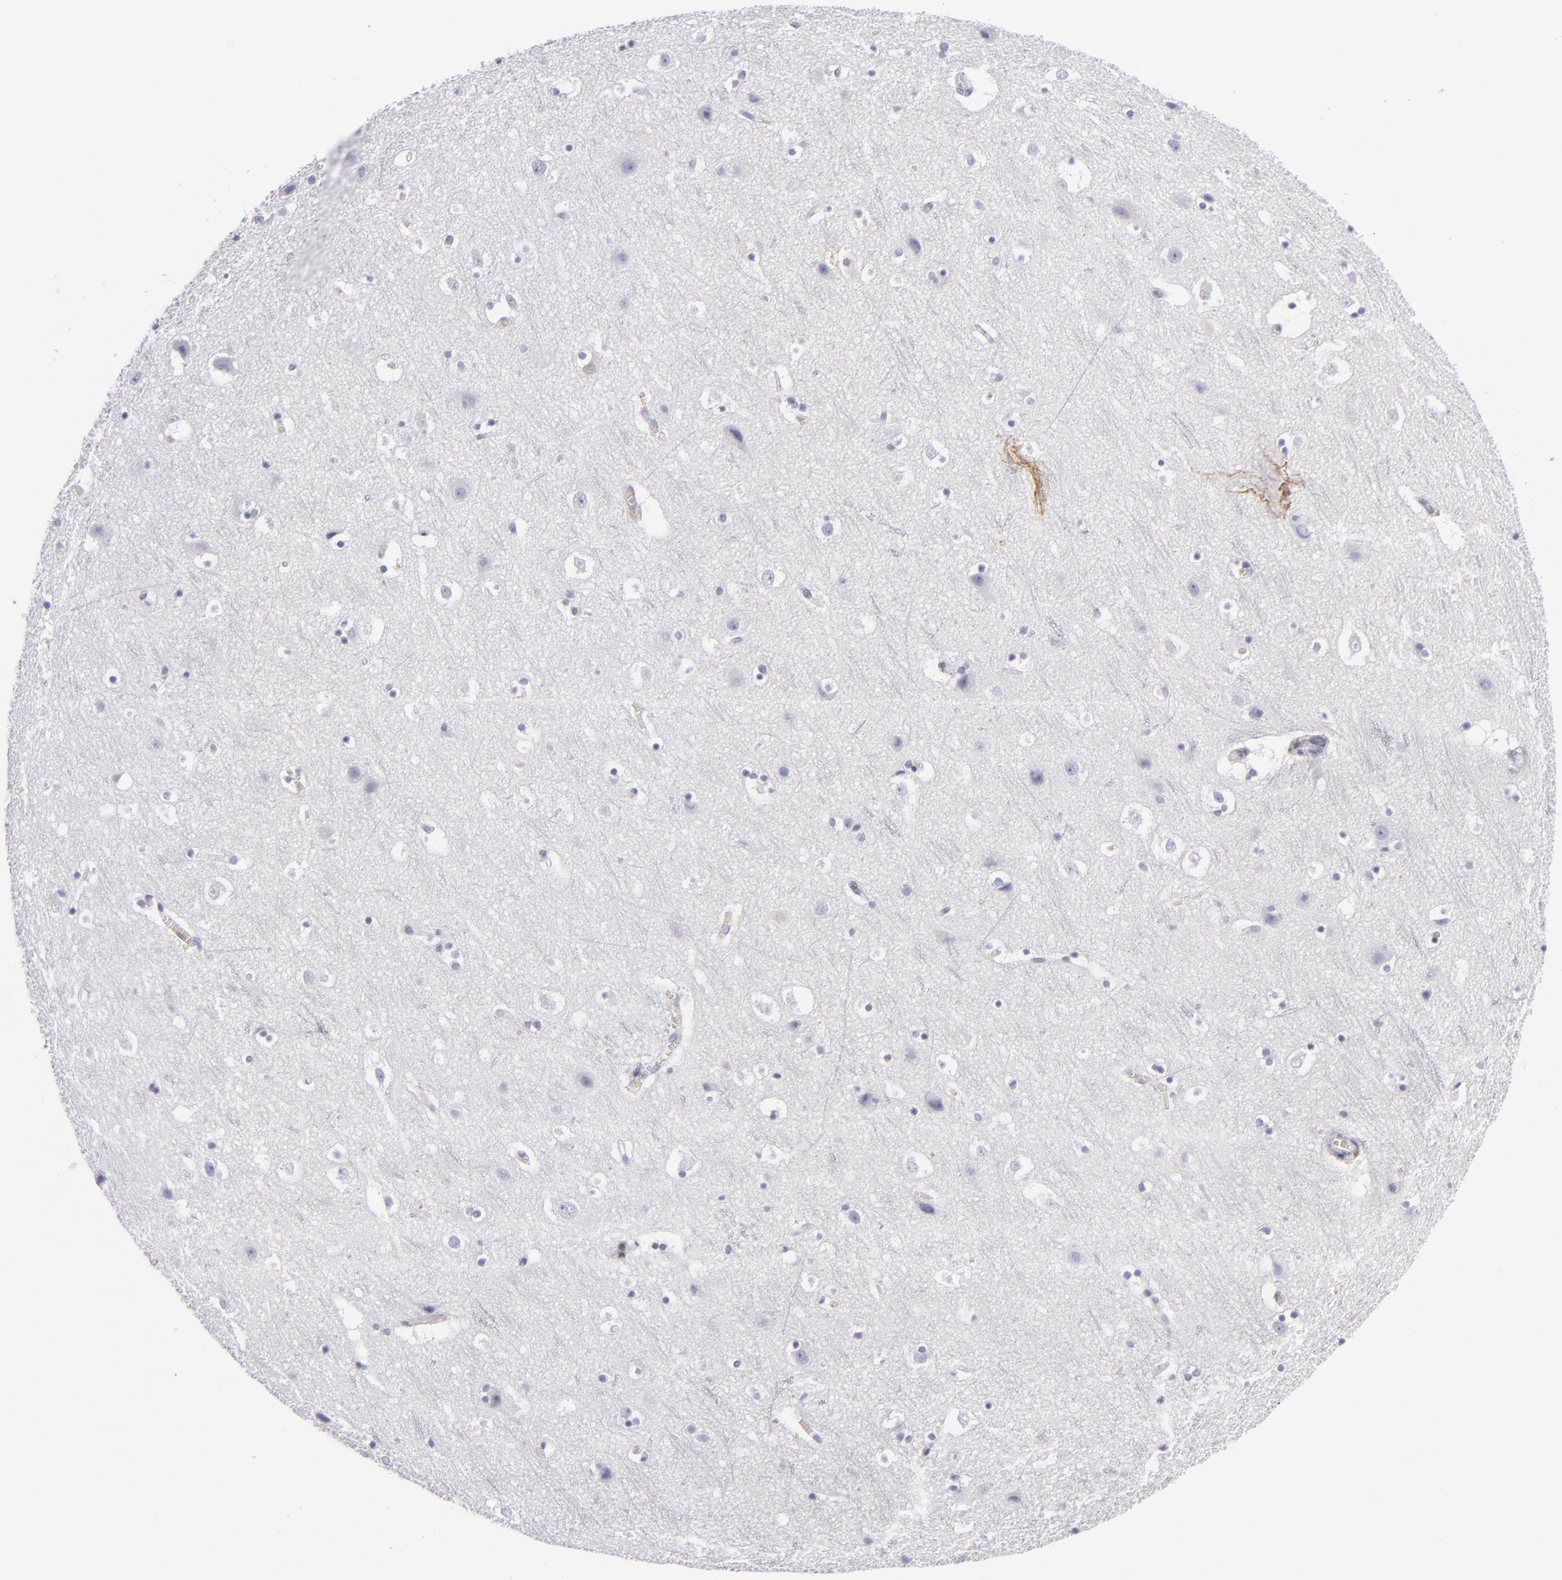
{"staining": {"intensity": "negative", "quantity": "none", "location": "none"}, "tissue": "cerebral cortex", "cell_type": "Endothelial cells", "image_type": "normal", "snomed": [{"axis": "morphology", "description": "Normal tissue, NOS"}, {"axis": "topography", "description": "Cerebral cortex"}], "caption": "Immunohistochemistry (IHC) histopathology image of benign cerebral cortex: cerebral cortex stained with DAB (3,3'-diaminobenzidine) shows no significant protein staining in endothelial cells.", "gene": "JUP", "patient": {"sex": "male", "age": 45}}